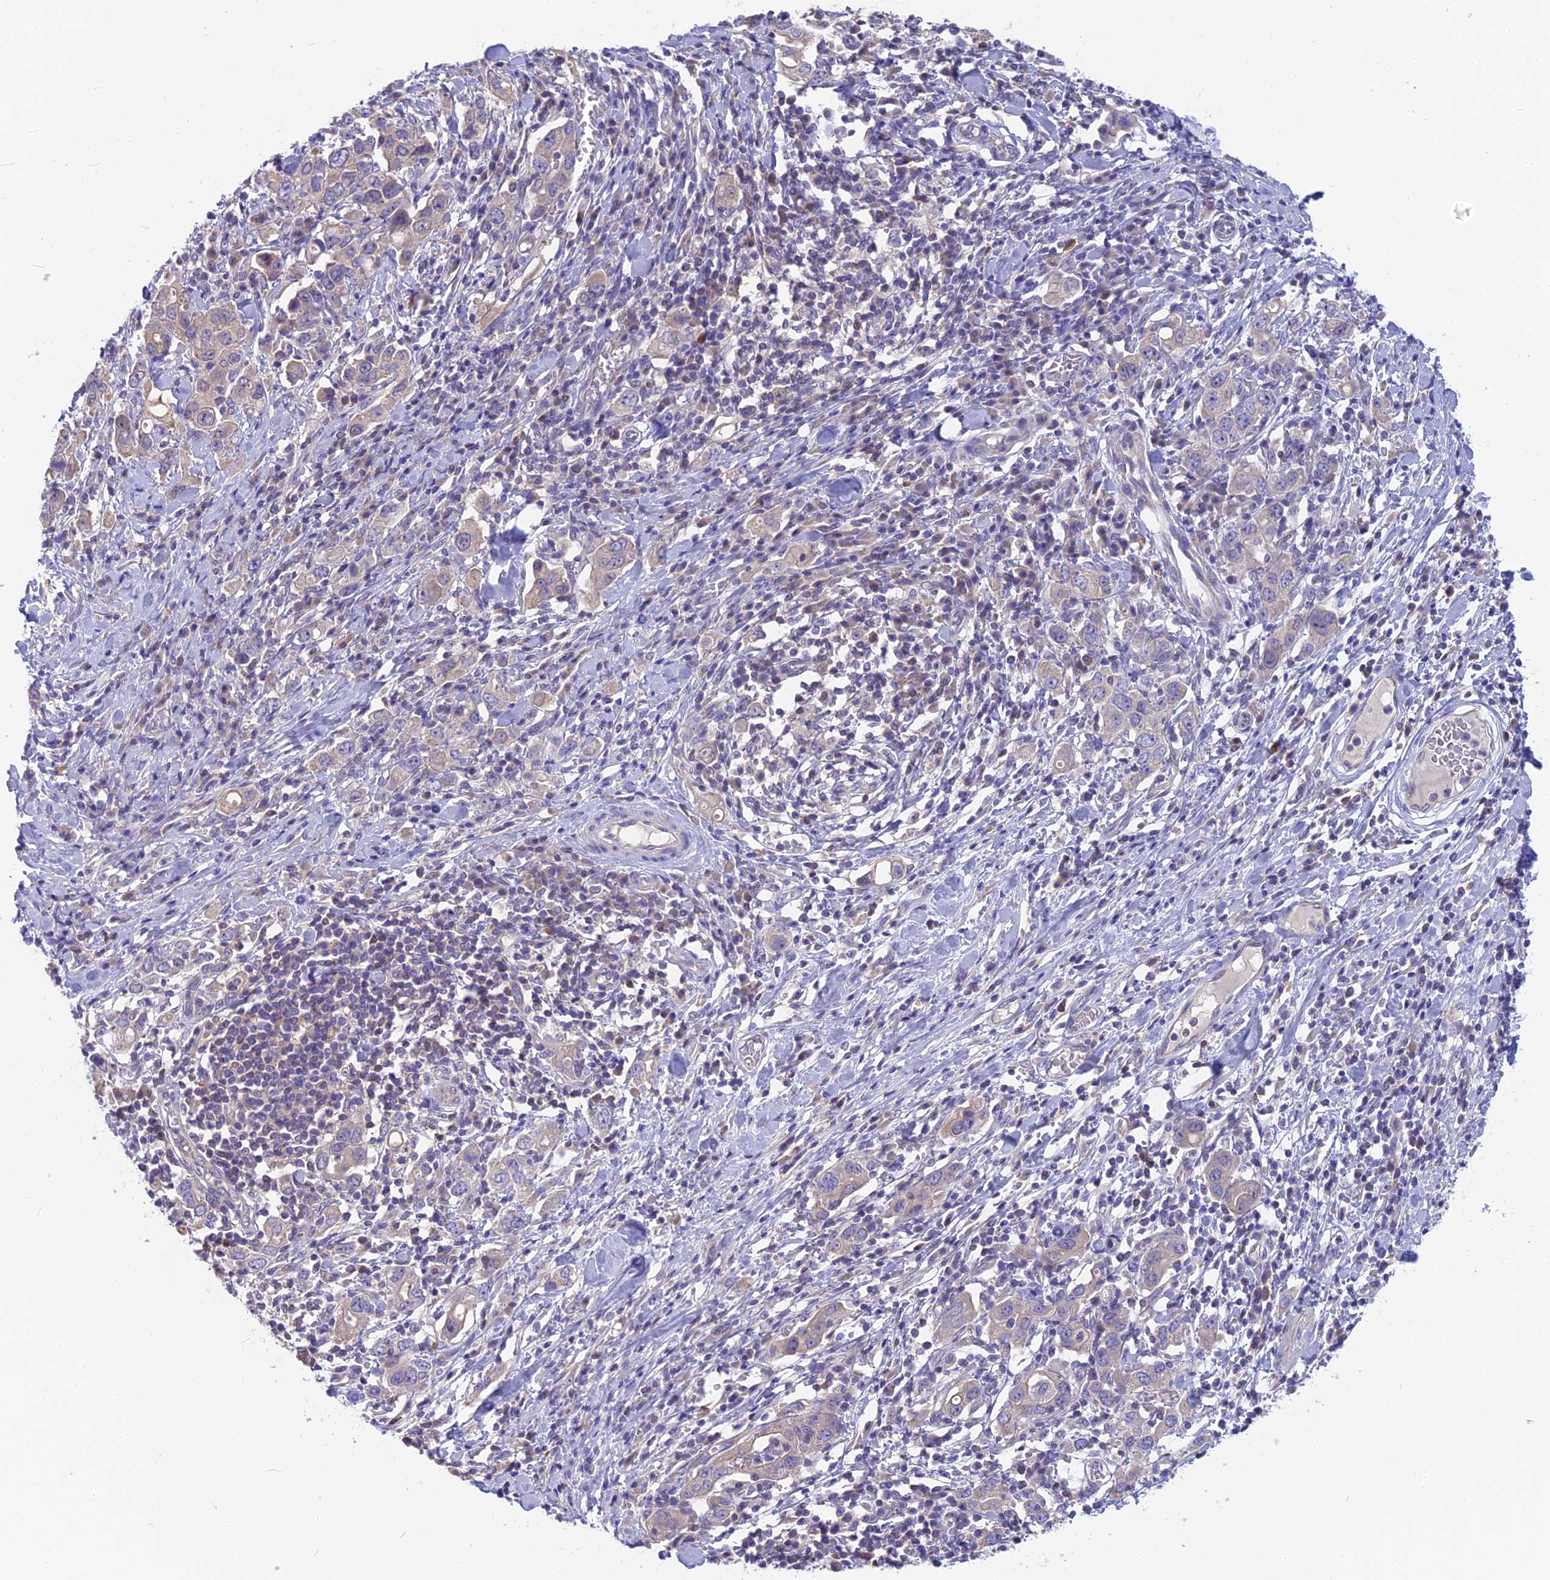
{"staining": {"intensity": "weak", "quantity": "<25%", "location": "cytoplasmic/membranous"}, "tissue": "stomach cancer", "cell_type": "Tumor cells", "image_type": "cancer", "snomed": [{"axis": "morphology", "description": "Adenocarcinoma, NOS"}, {"axis": "topography", "description": "Stomach, upper"}], "caption": "The micrograph demonstrates no staining of tumor cells in stomach cancer.", "gene": "SNAP91", "patient": {"sex": "male", "age": 62}}